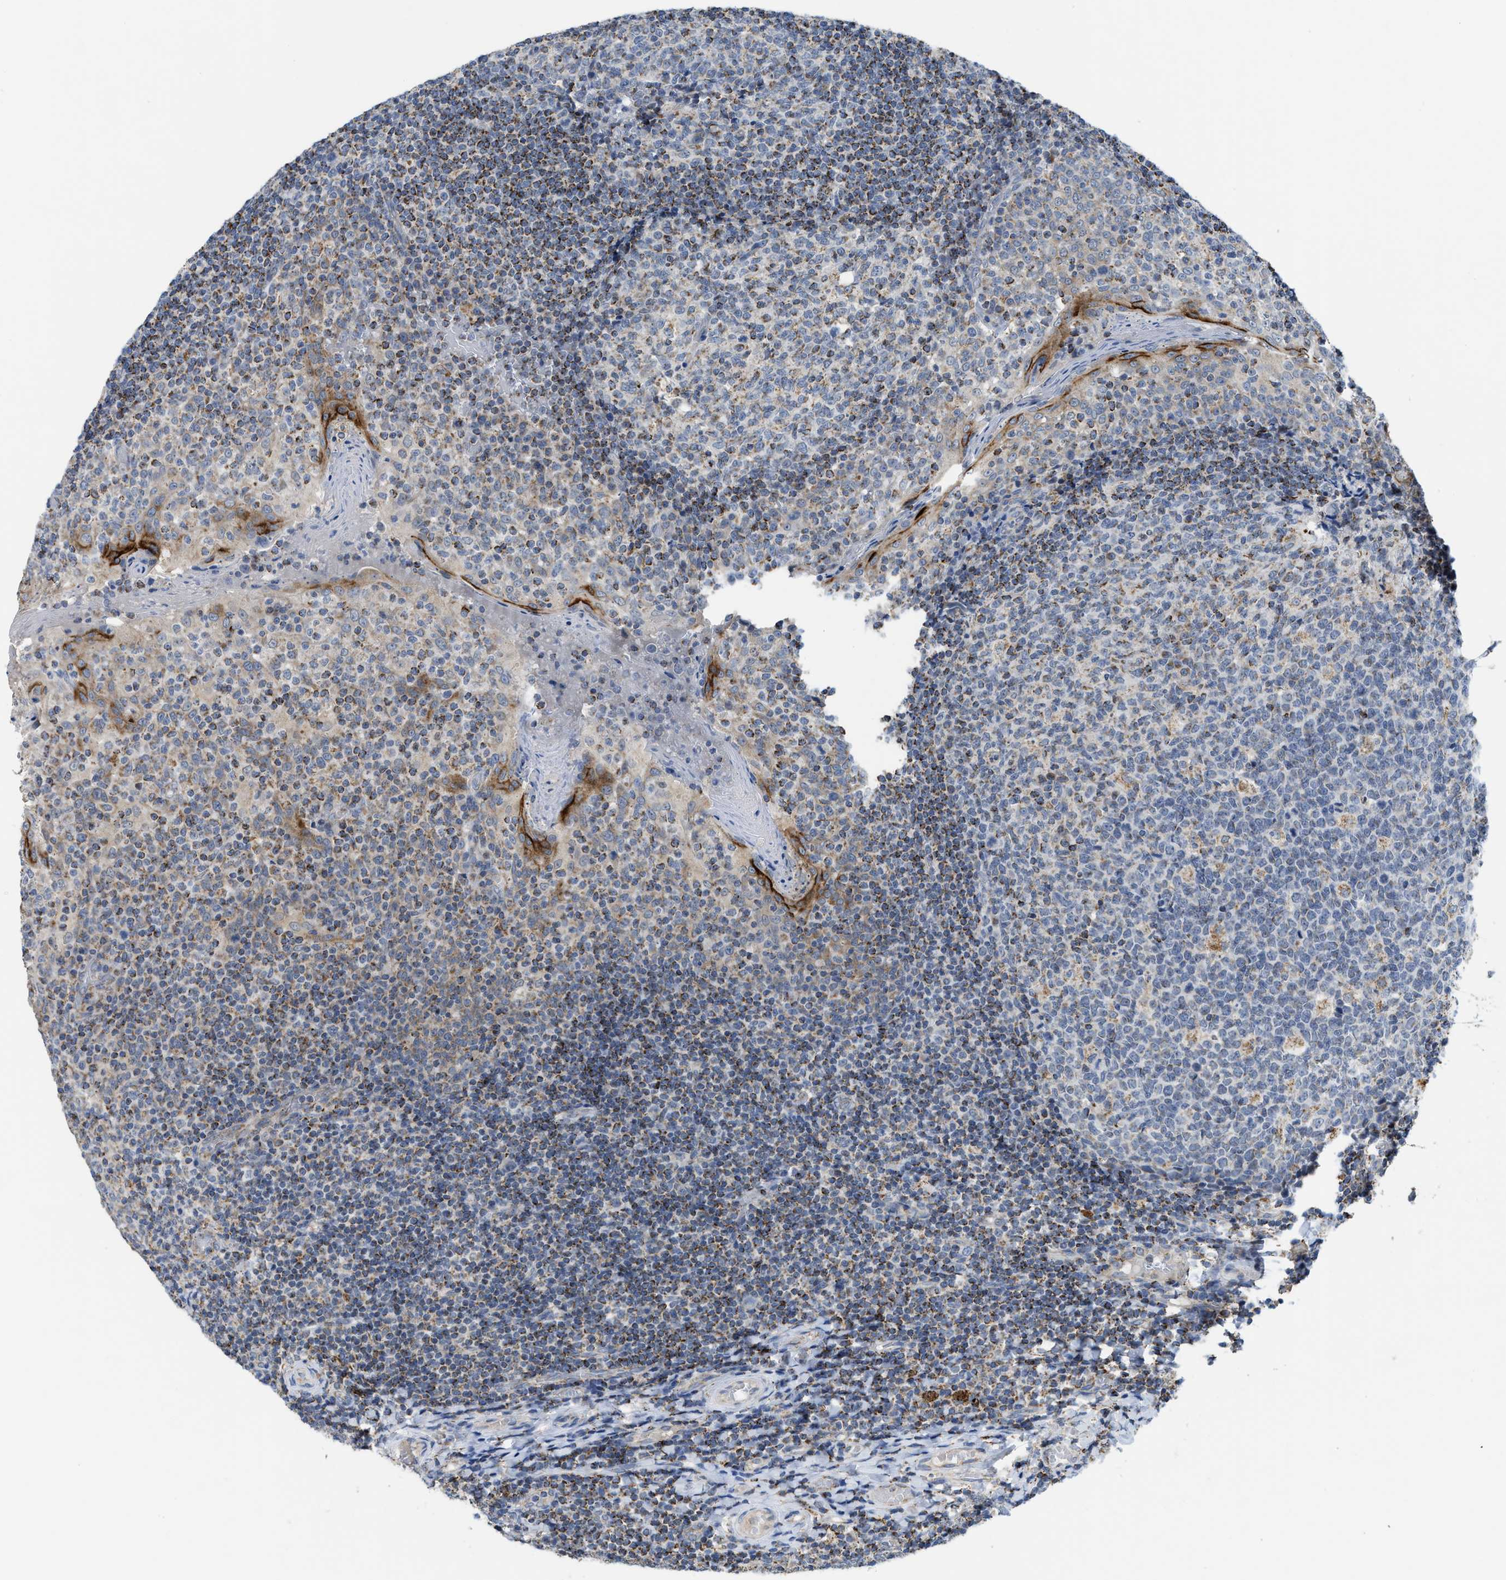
{"staining": {"intensity": "moderate", "quantity": "25%-75%", "location": "cytoplasmic/membranous"}, "tissue": "tonsil", "cell_type": "Germinal center cells", "image_type": "normal", "snomed": [{"axis": "morphology", "description": "Normal tissue, NOS"}, {"axis": "topography", "description": "Tonsil"}], "caption": "Protein expression analysis of benign human tonsil reveals moderate cytoplasmic/membranous staining in about 25%-75% of germinal center cells. (Stains: DAB in brown, nuclei in blue, Microscopy: brightfield microscopy at high magnification).", "gene": "GATD3", "patient": {"sex": "female", "age": 19}}